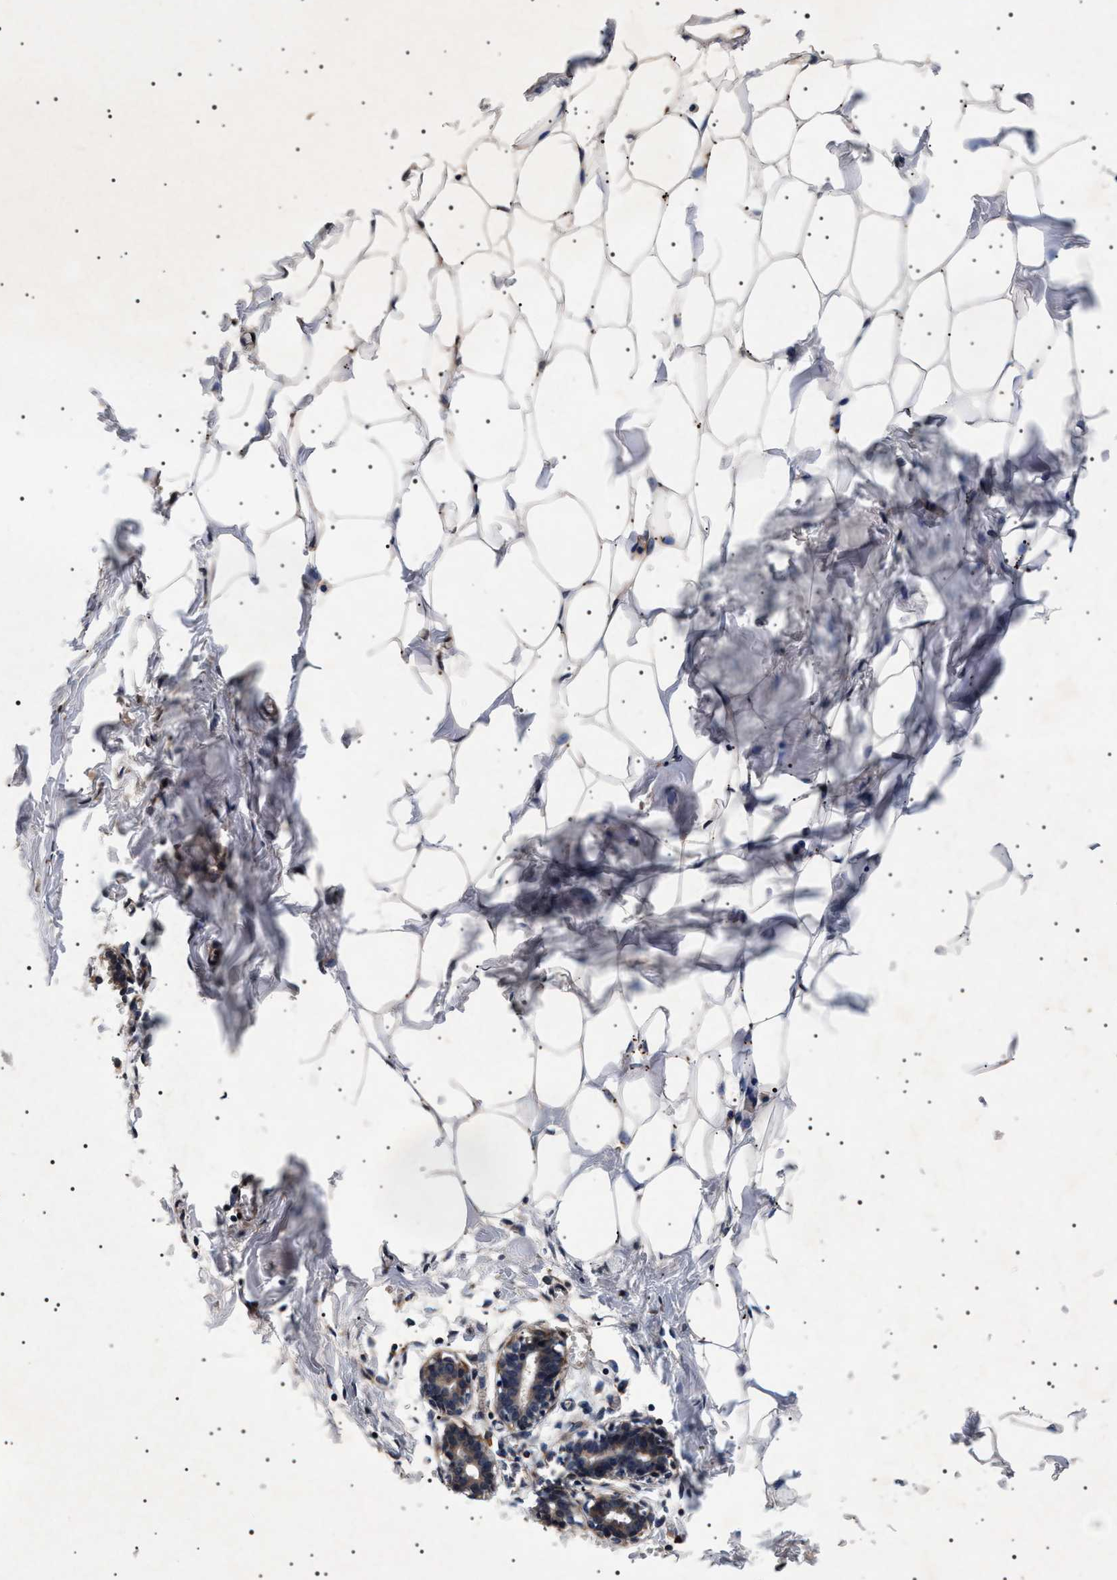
{"staining": {"intensity": "negative", "quantity": "none", "location": "none"}, "tissue": "breast", "cell_type": "Adipocytes", "image_type": "normal", "snomed": [{"axis": "morphology", "description": "Normal tissue, NOS"}, {"axis": "topography", "description": "Breast"}], "caption": "Immunohistochemistry (IHC) micrograph of unremarkable breast: human breast stained with DAB (3,3'-diaminobenzidine) reveals no significant protein expression in adipocytes.", "gene": "KIF21A", "patient": {"sex": "female", "age": 27}}